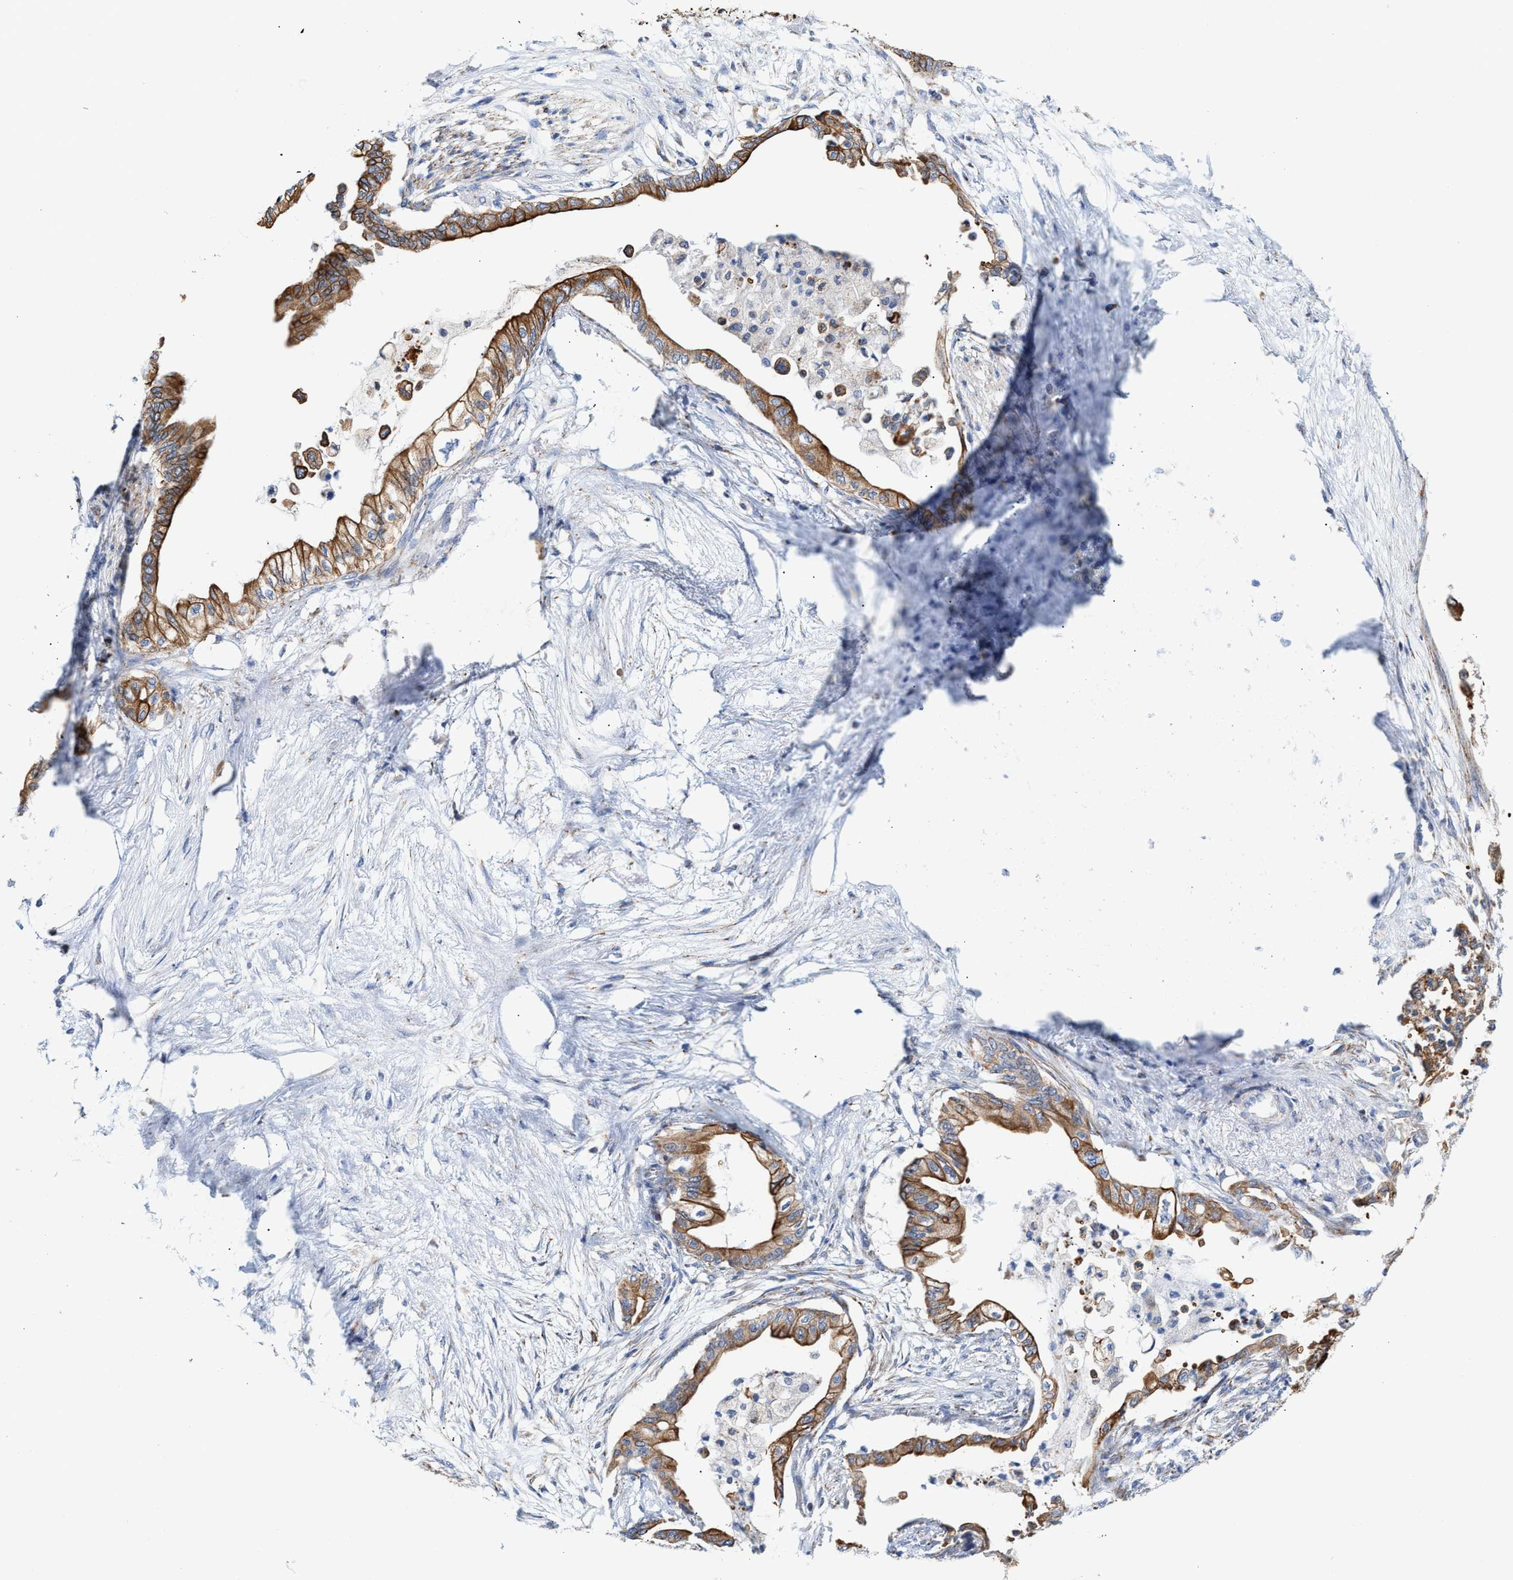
{"staining": {"intensity": "moderate", "quantity": ">75%", "location": "cytoplasmic/membranous"}, "tissue": "pancreatic cancer", "cell_type": "Tumor cells", "image_type": "cancer", "snomed": [{"axis": "morphology", "description": "Normal tissue, NOS"}, {"axis": "morphology", "description": "Adenocarcinoma, NOS"}, {"axis": "topography", "description": "Pancreas"}, {"axis": "topography", "description": "Duodenum"}], "caption": "High-power microscopy captured an immunohistochemistry photomicrograph of adenocarcinoma (pancreatic), revealing moderate cytoplasmic/membranous staining in about >75% of tumor cells.", "gene": "JAG1", "patient": {"sex": "female", "age": 60}}